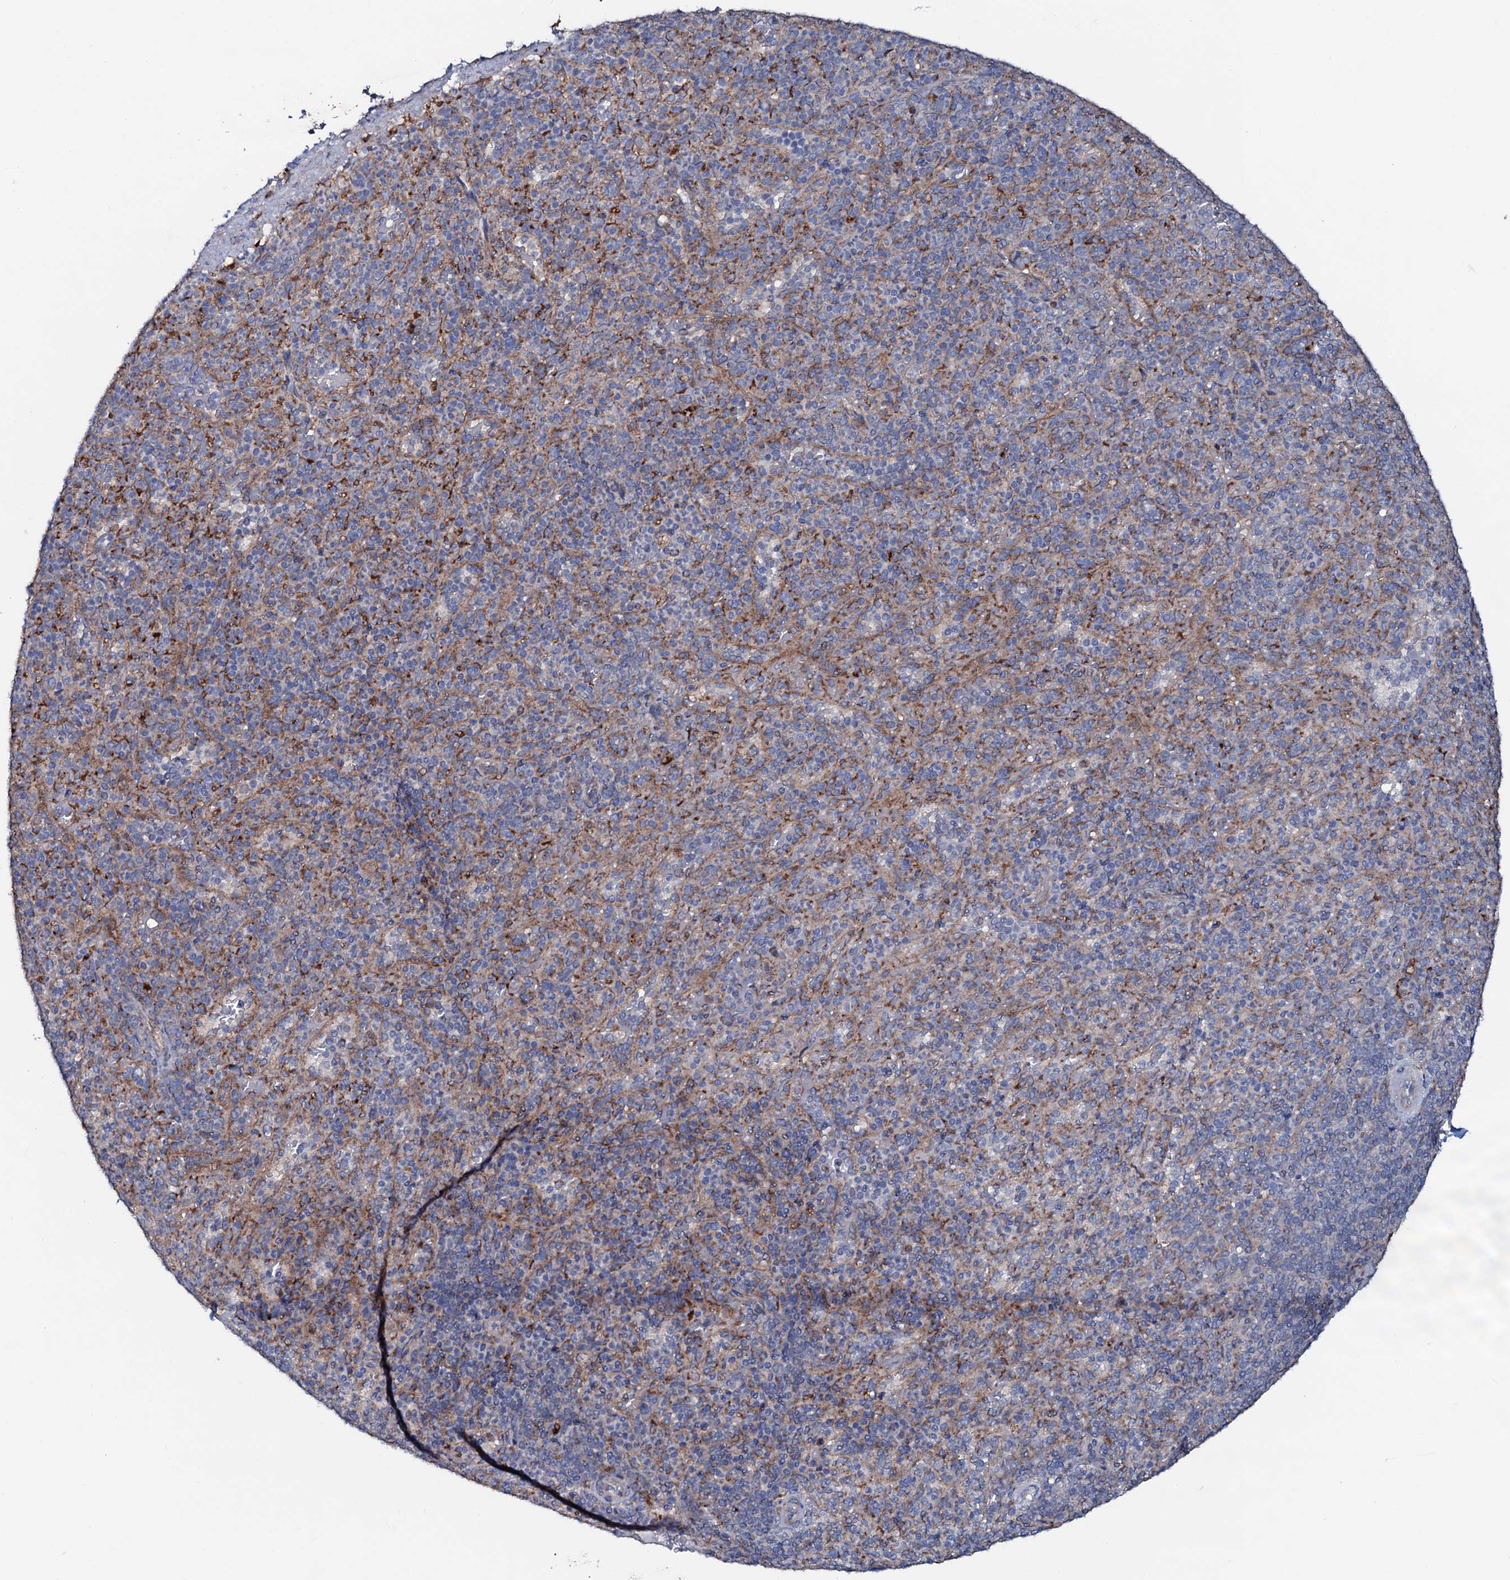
{"staining": {"intensity": "negative", "quantity": "none", "location": "none"}, "tissue": "spleen", "cell_type": "Cells in red pulp", "image_type": "normal", "snomed": [{"axis": "morphology", "description": "Normal tissue, NOS"}, {"axis": "topography", "description": "Spleen"}], "caption": "Unremarkable spleen was stained to show a protein in brown. There is no significant expression in cells in red pulp. Brightfield microscopy of immunohistochemistry (IHC) stained with DAB (3,3'-diaminobenzidine) (brown) and hematoxylin (blue), captured at high magnification.", "gene": "P2RX4", "patient": {"sex": "male", "age": 82}}